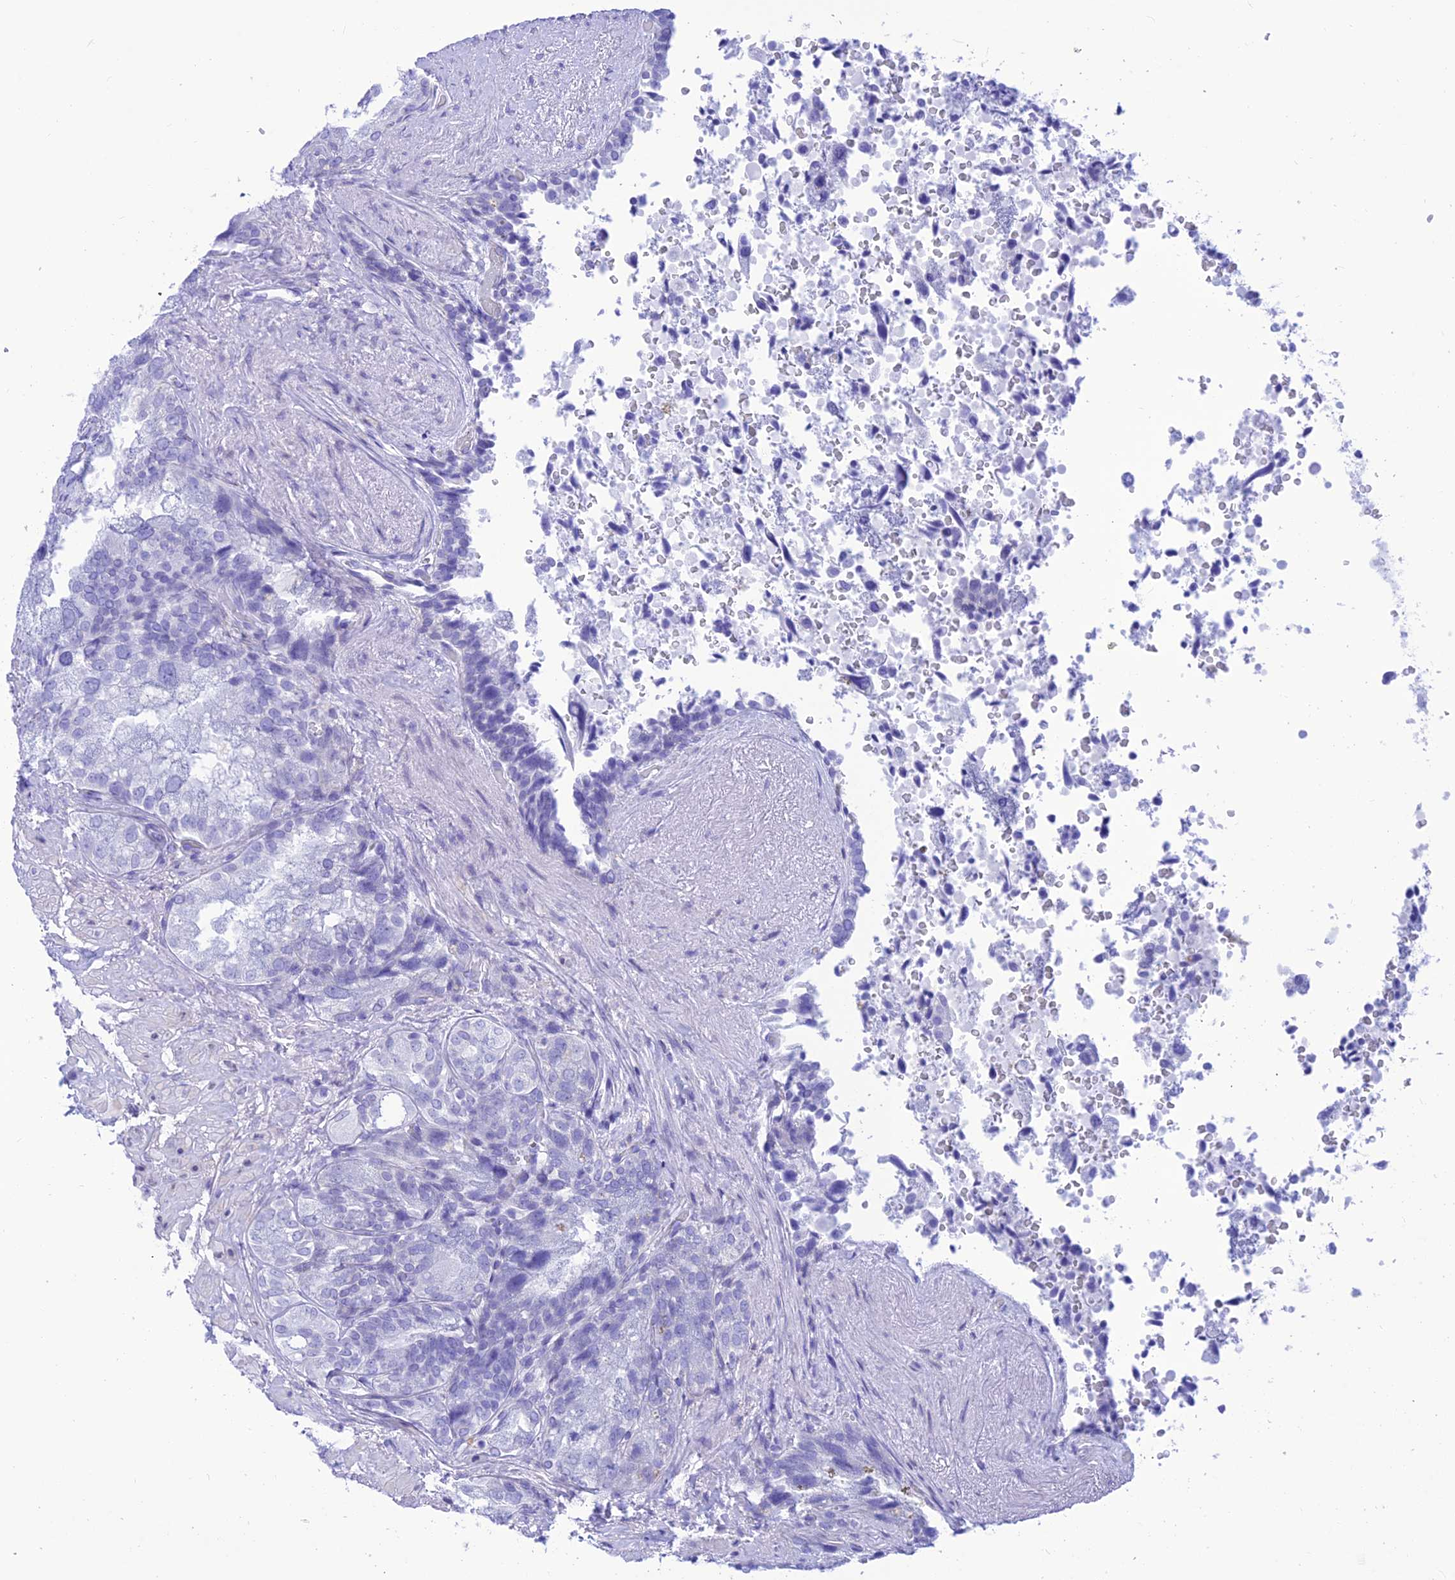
{"staining": {"intensity": "negative", "quantity": "none", "location": "none"}, "tissue": "seminal vesicle", "cell_type": "Glandular cells", "image_type": "normal", "snomed": [{"axis": "morphology", "description": "Normal tissue, NOS"}, {"axis": "topography", "description": "Seminal veicle"}, {"axis": "topography", "description": "Peripheral nerve tissue"}], "caption": "Seminal vesicle stained for a protein using IHC reveals no positivity glandular cells.", "gene": "PRNP", "patient": {"sex": "male", "age": 63}}